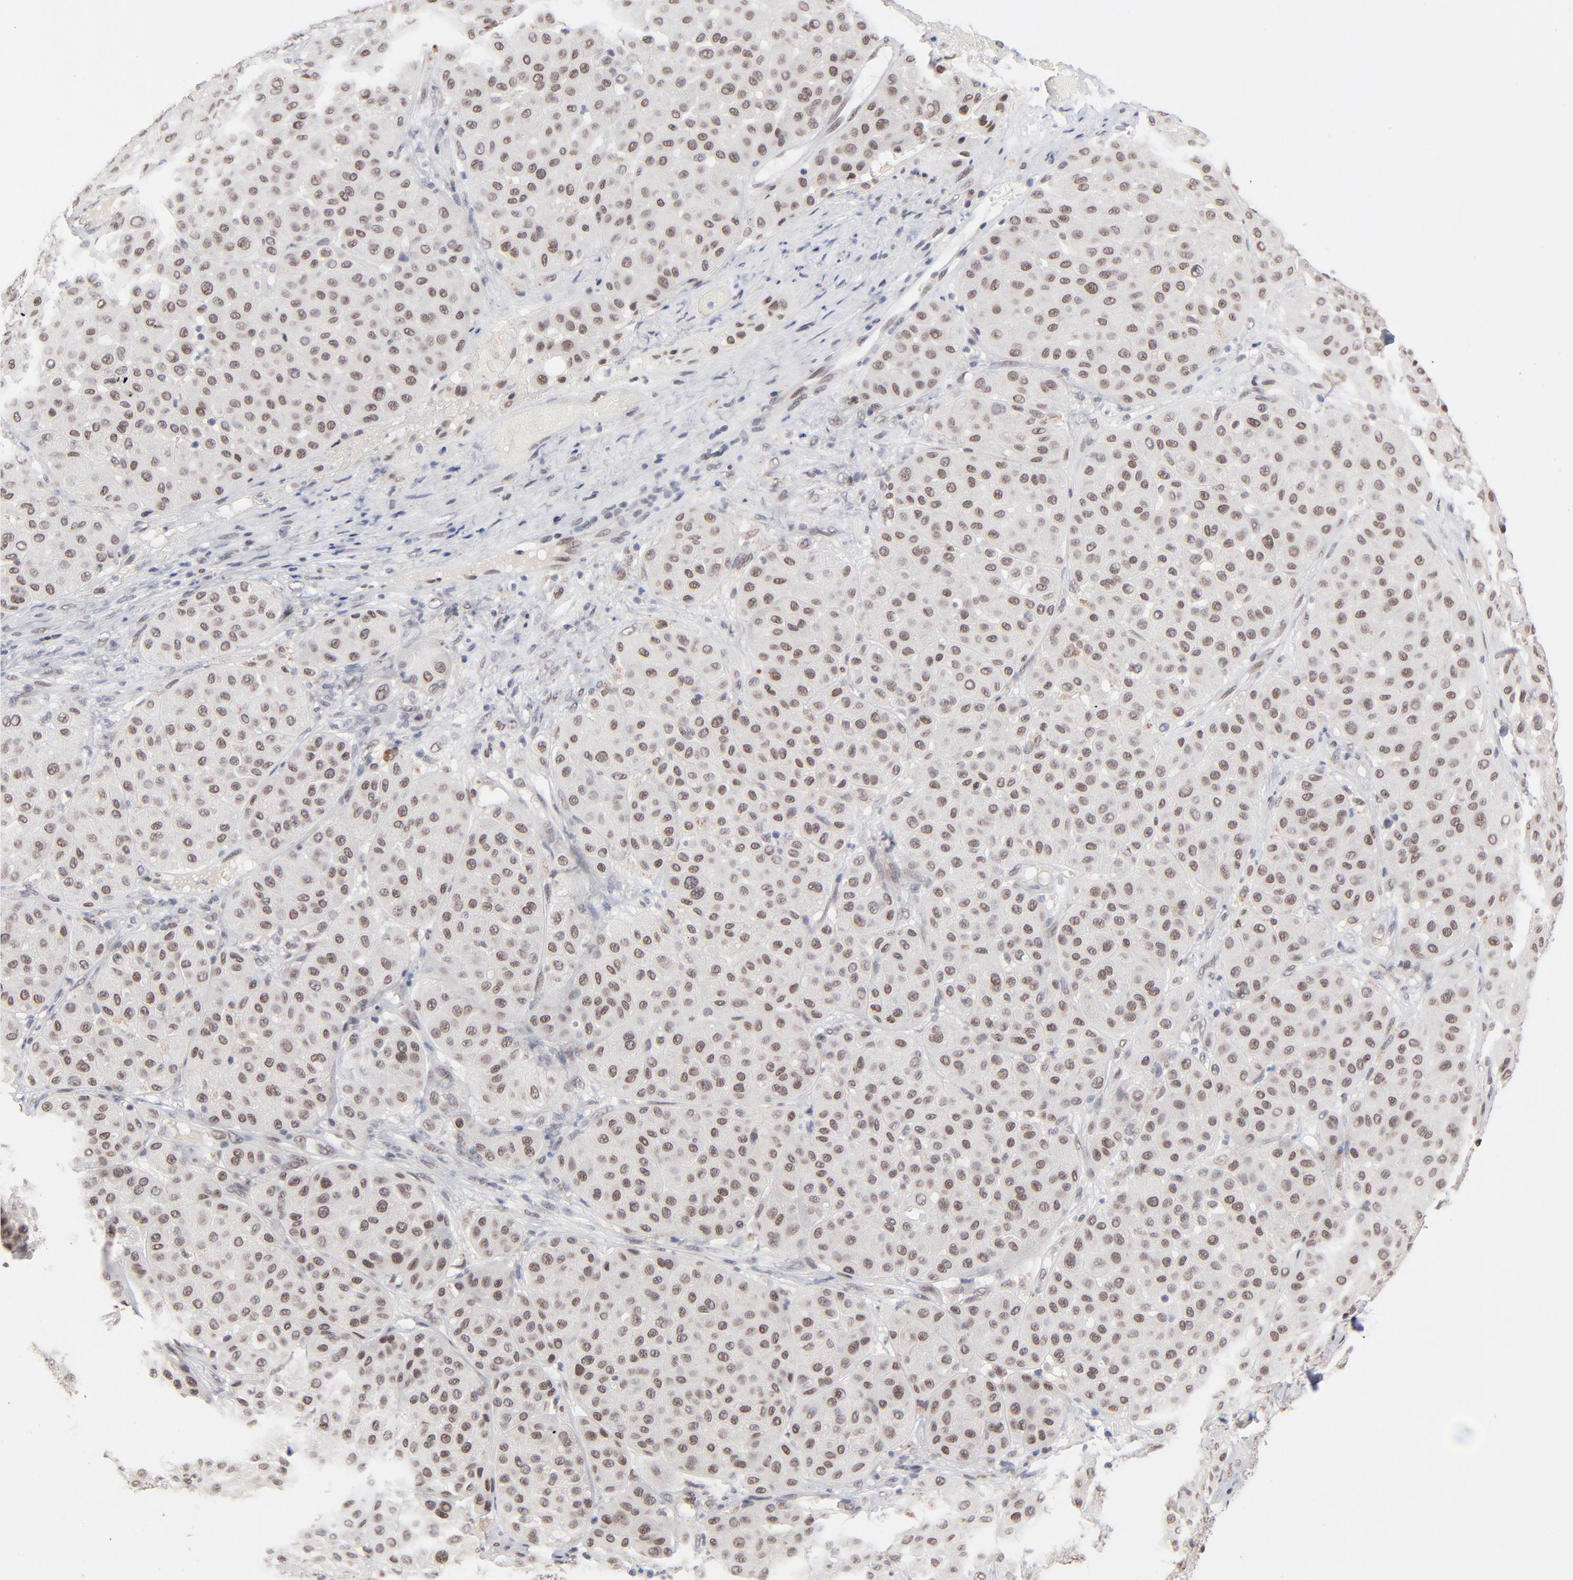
{"staining": {"intensity": "weak", "quantity": "25%-75%", "location": "nuclear"}, "tissue": "melanoma", "cell_type": "Tumor cells", "image_type": "cancer", "snomed": [{"axis": "morphology", "description": "Normal tissue, NOS"}, {"axis": "morphology", "description": "Malignant melanoma, Metastatic site"}, {"axis": "topography", "description": "Skin"}], "caption": "Brown immunohistochemical staining in human malignant melanoma (metastatic site) reveals weak nuclear staining in about 25%-75% of tumor cells. The staining is performed using DAB (3,3'-diaminobenzidine) brown chromogen to label protein expression. The nuclei are counter-stained blue using hematoxylin.", "gene": "MBIP", "patient": {"sex": "male", "age": 41}}